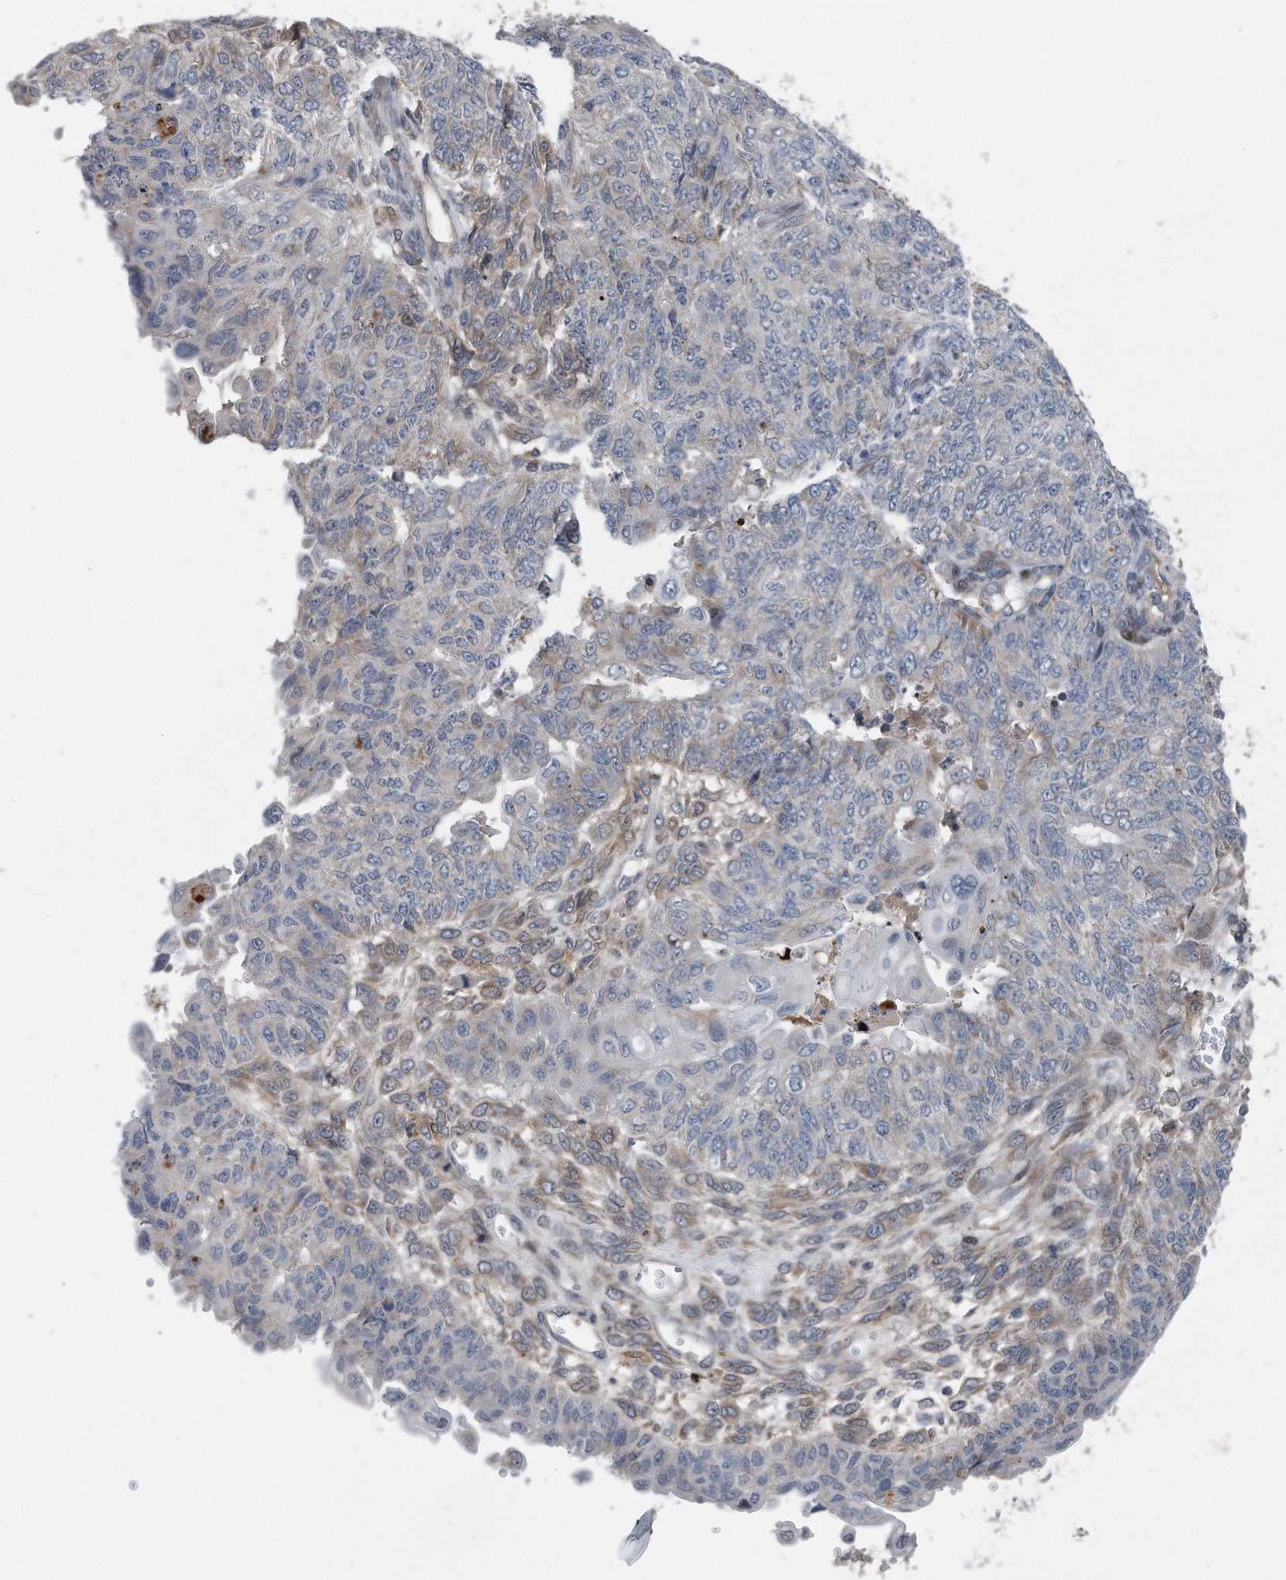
{"staining": {"intensity": "weak", "quantity": "<25%", "location": "cytoplasmic/membranous"}, "tissue": "endometrial cancer", "cell_type": "Tumor cells", "image_type": "cancer", "snomed": [{"axis": "morphology", "description": "Adenocarcinoma, NOS"}, {"axis": "topography", "description": "Endometrium"}], "caption": "DAB (3,3'-diaminobenzidine) immunohistochemical staining of human adenocarcinoma (endometrial) exhibits no significant staining in tumor cells. Brightfield microscopy of immunohistochemistry stained with DAB (3,3'-diaminobenzidine) (brown) and hematoxylin (blue), captured at high magnification.", "gene": "DST", "patient": {"sex": "female", "age": 32}}